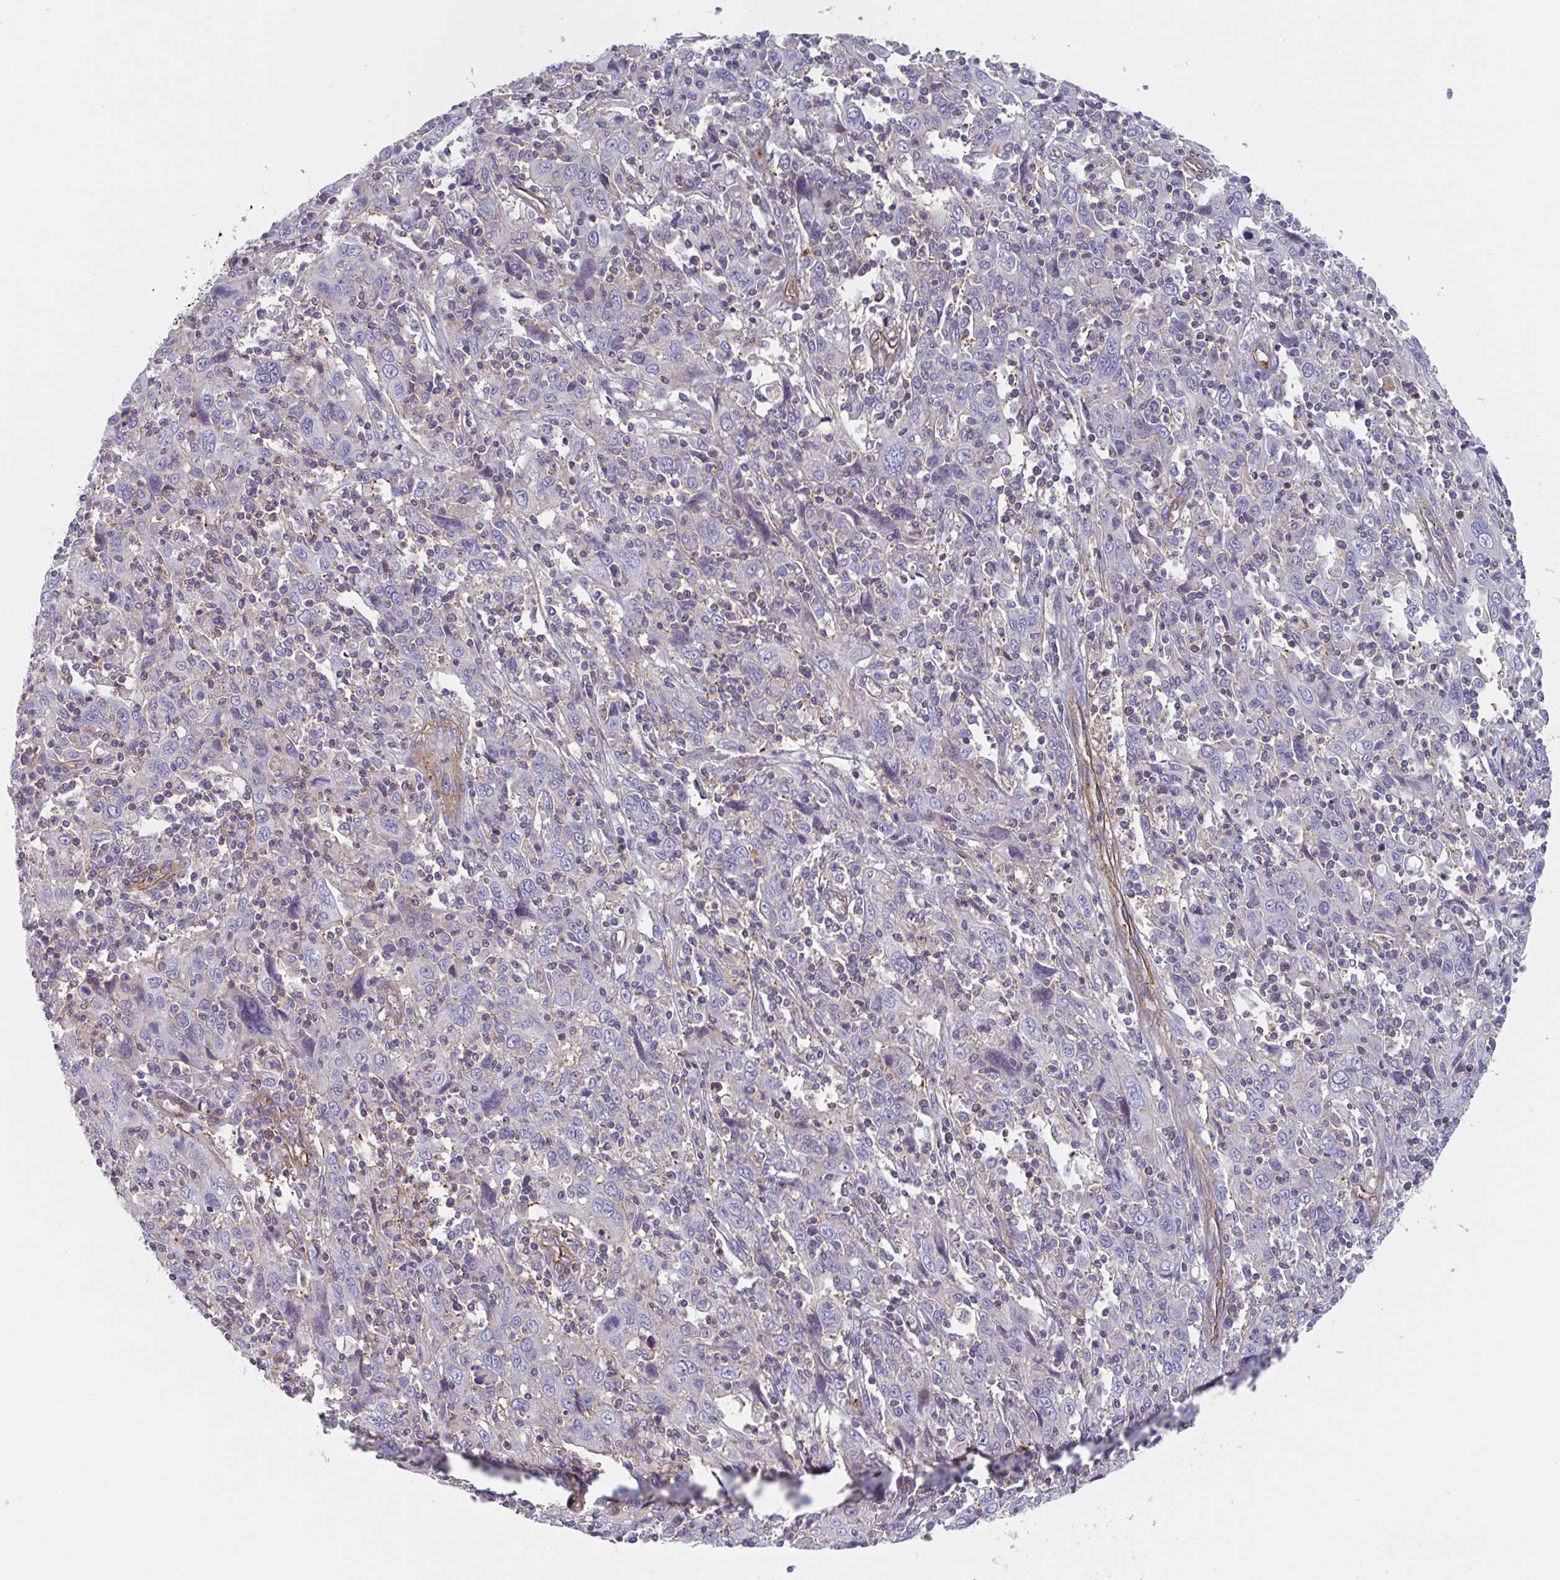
{"staining": {"intensity": "negative", "quantity": "none", "location": "none"}, "tissue": "cervical cancer", "cell_type": "Tumor cells", "image_type": "cancer", "snomed": [{"axis": "morphology", "description": "Squamous cell carcinoma, NOS"}, {"axis": "topography", "description": "Cervix"}], "caption": "Tumor cells show no significant protein positivity in cervical squamous cell carcinoma.", "gene": "SHISA7", "patient": {"sex": "female", "age": 46}}